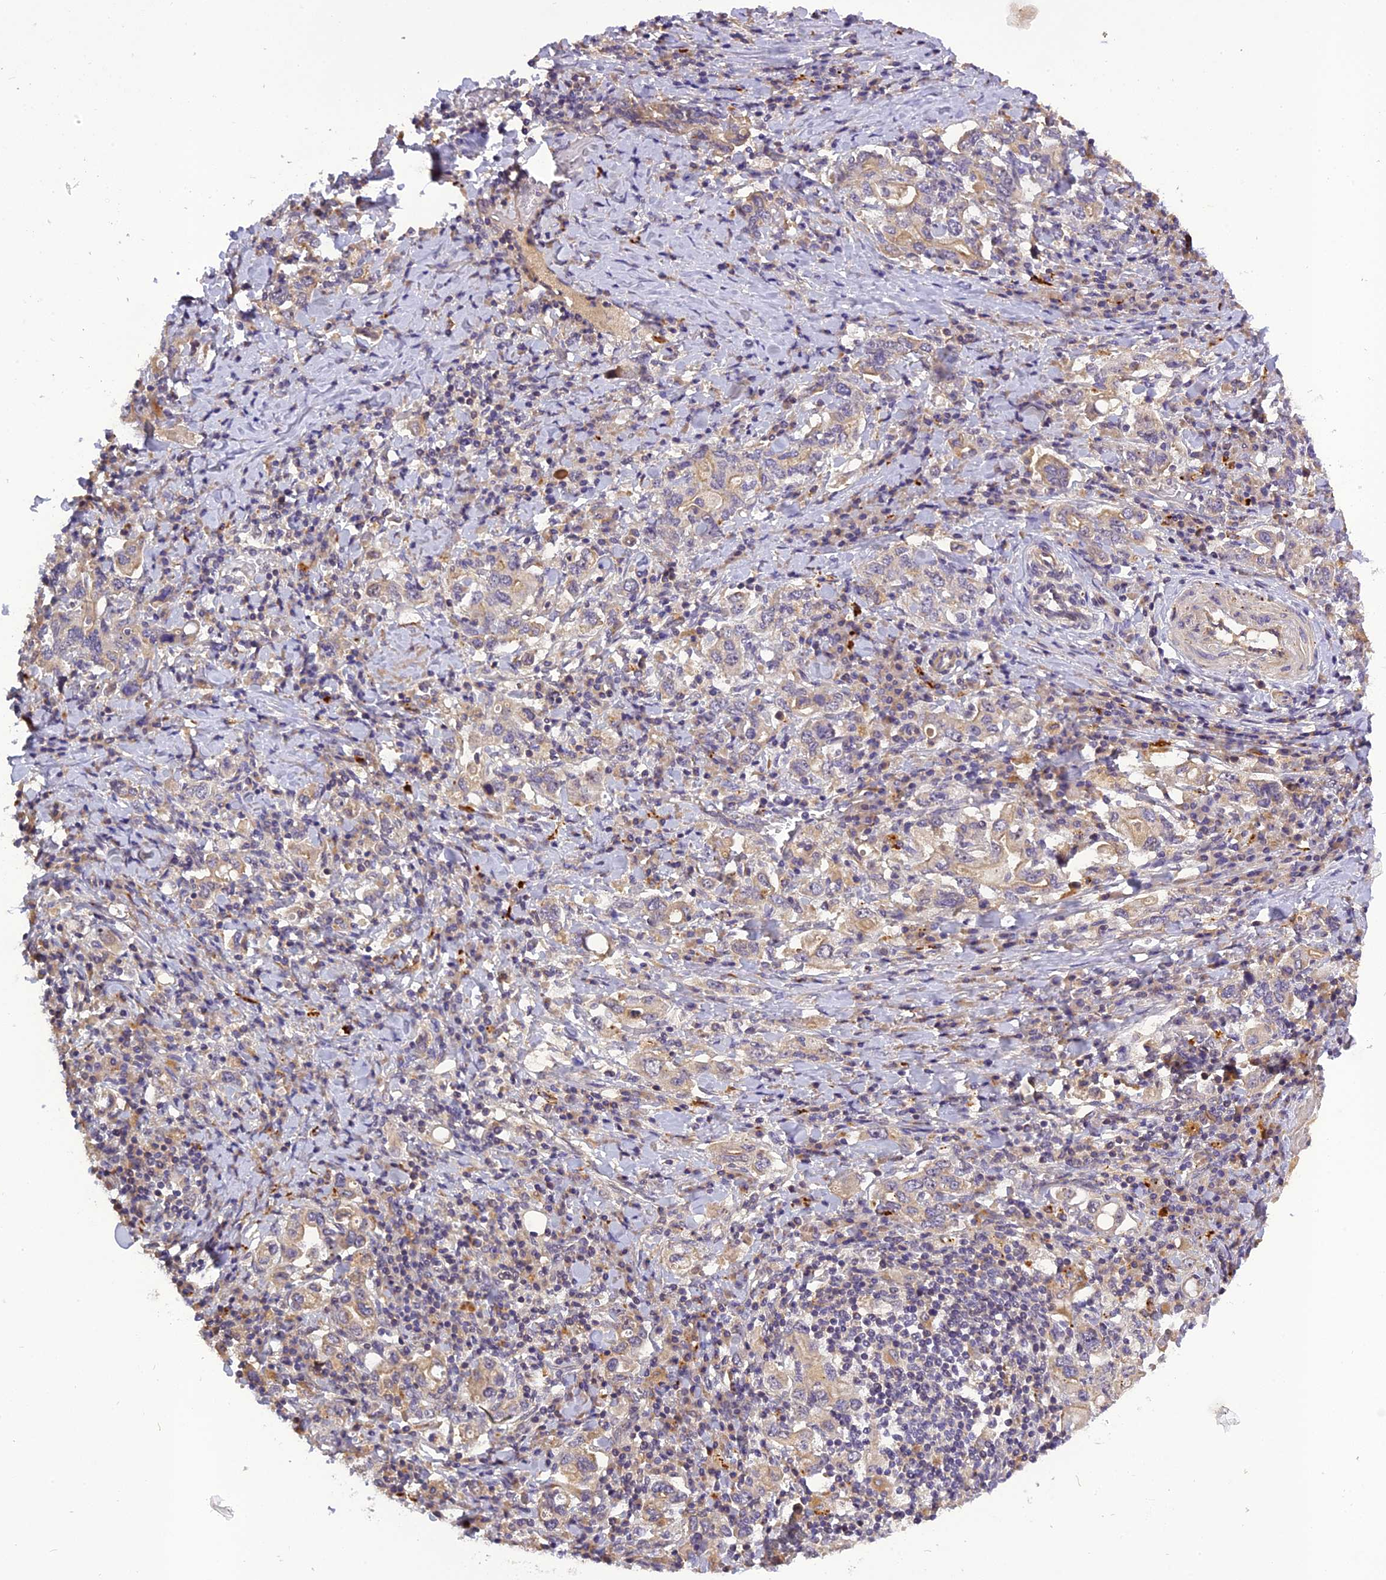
{"staining": {"intensity": "weak", "quantity": "25%-75%", "location": "cytoplasmic/membranous"}, "tissue": "stomach cancer", "cell_type": "Tumor cells", "image_type": "cancer", "snomed": [{"axis": "morphology", "description": "Adenocarcinoma, NOS"}, {"axis": "topography", "description": "Stomach, upper"}, {"axis": "topography", "description": "Stomach"}], "caption": "Human stomach cancer stained with a brown dye demonstrates weak cytoplasmic/membranous positive expression in approximately 25%-75% of tumor cells.", "gene": "FNIP2", "patient": {"sex": "male", "age": 62}}